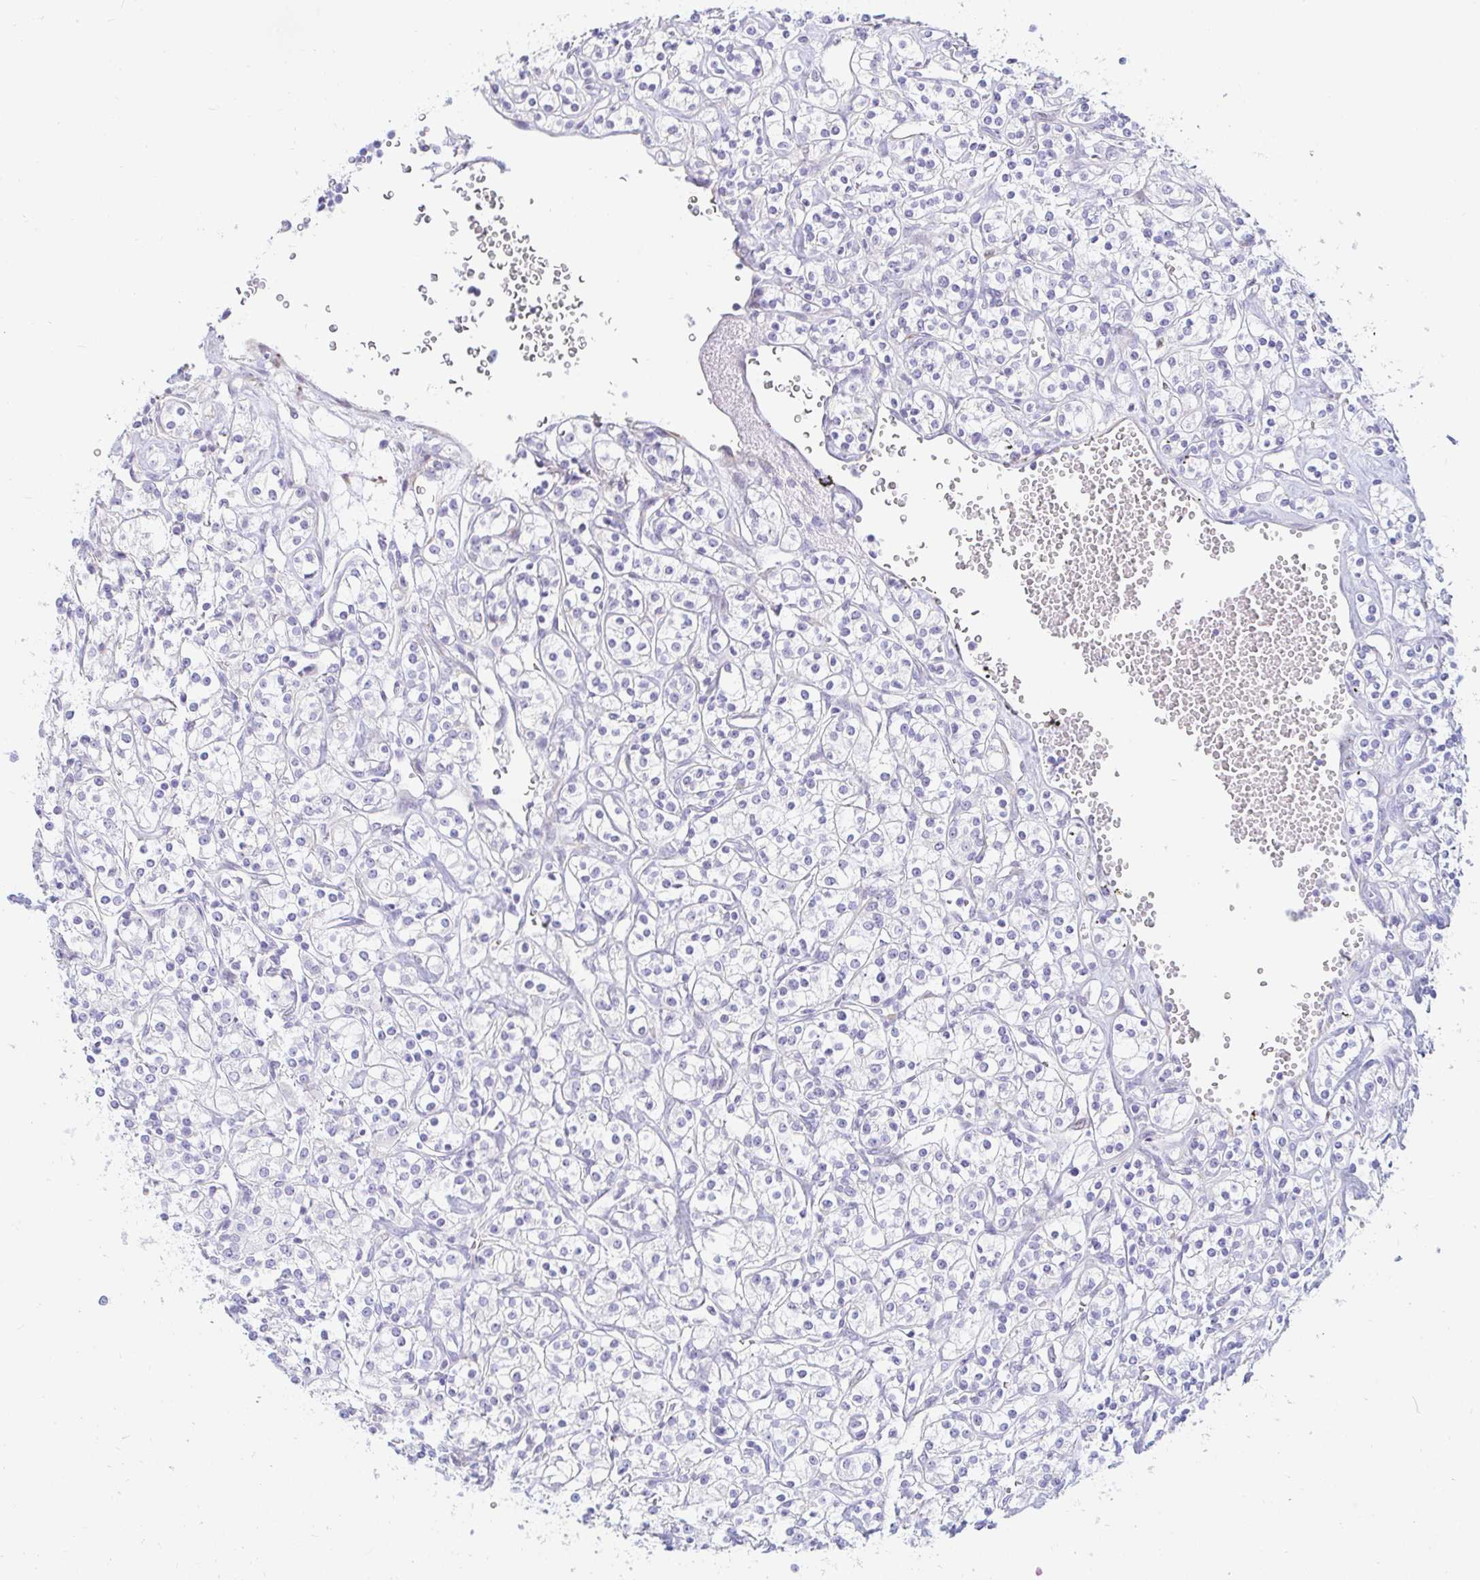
{"staining": {"intensity": "negative", "quantity": "none", "location": "none"}, "tissue": "renal cancer", "cell_type": "Tumor cells", "image_type": "cancer", "snomed": [{"axis": "morphology", "description": "Adenocarcinoma, NOS"}, {"axis": "topography", "description": "Kidney"}], "caption": "Immunohistochemical staining of human renal cancer (adenocarcinoma) shows no significant expression in tumor cells. (IHC, brightfield microscopy, high magnification).", "gene": "CAPSL", "patient": {"sex": "male", "age": 77}}